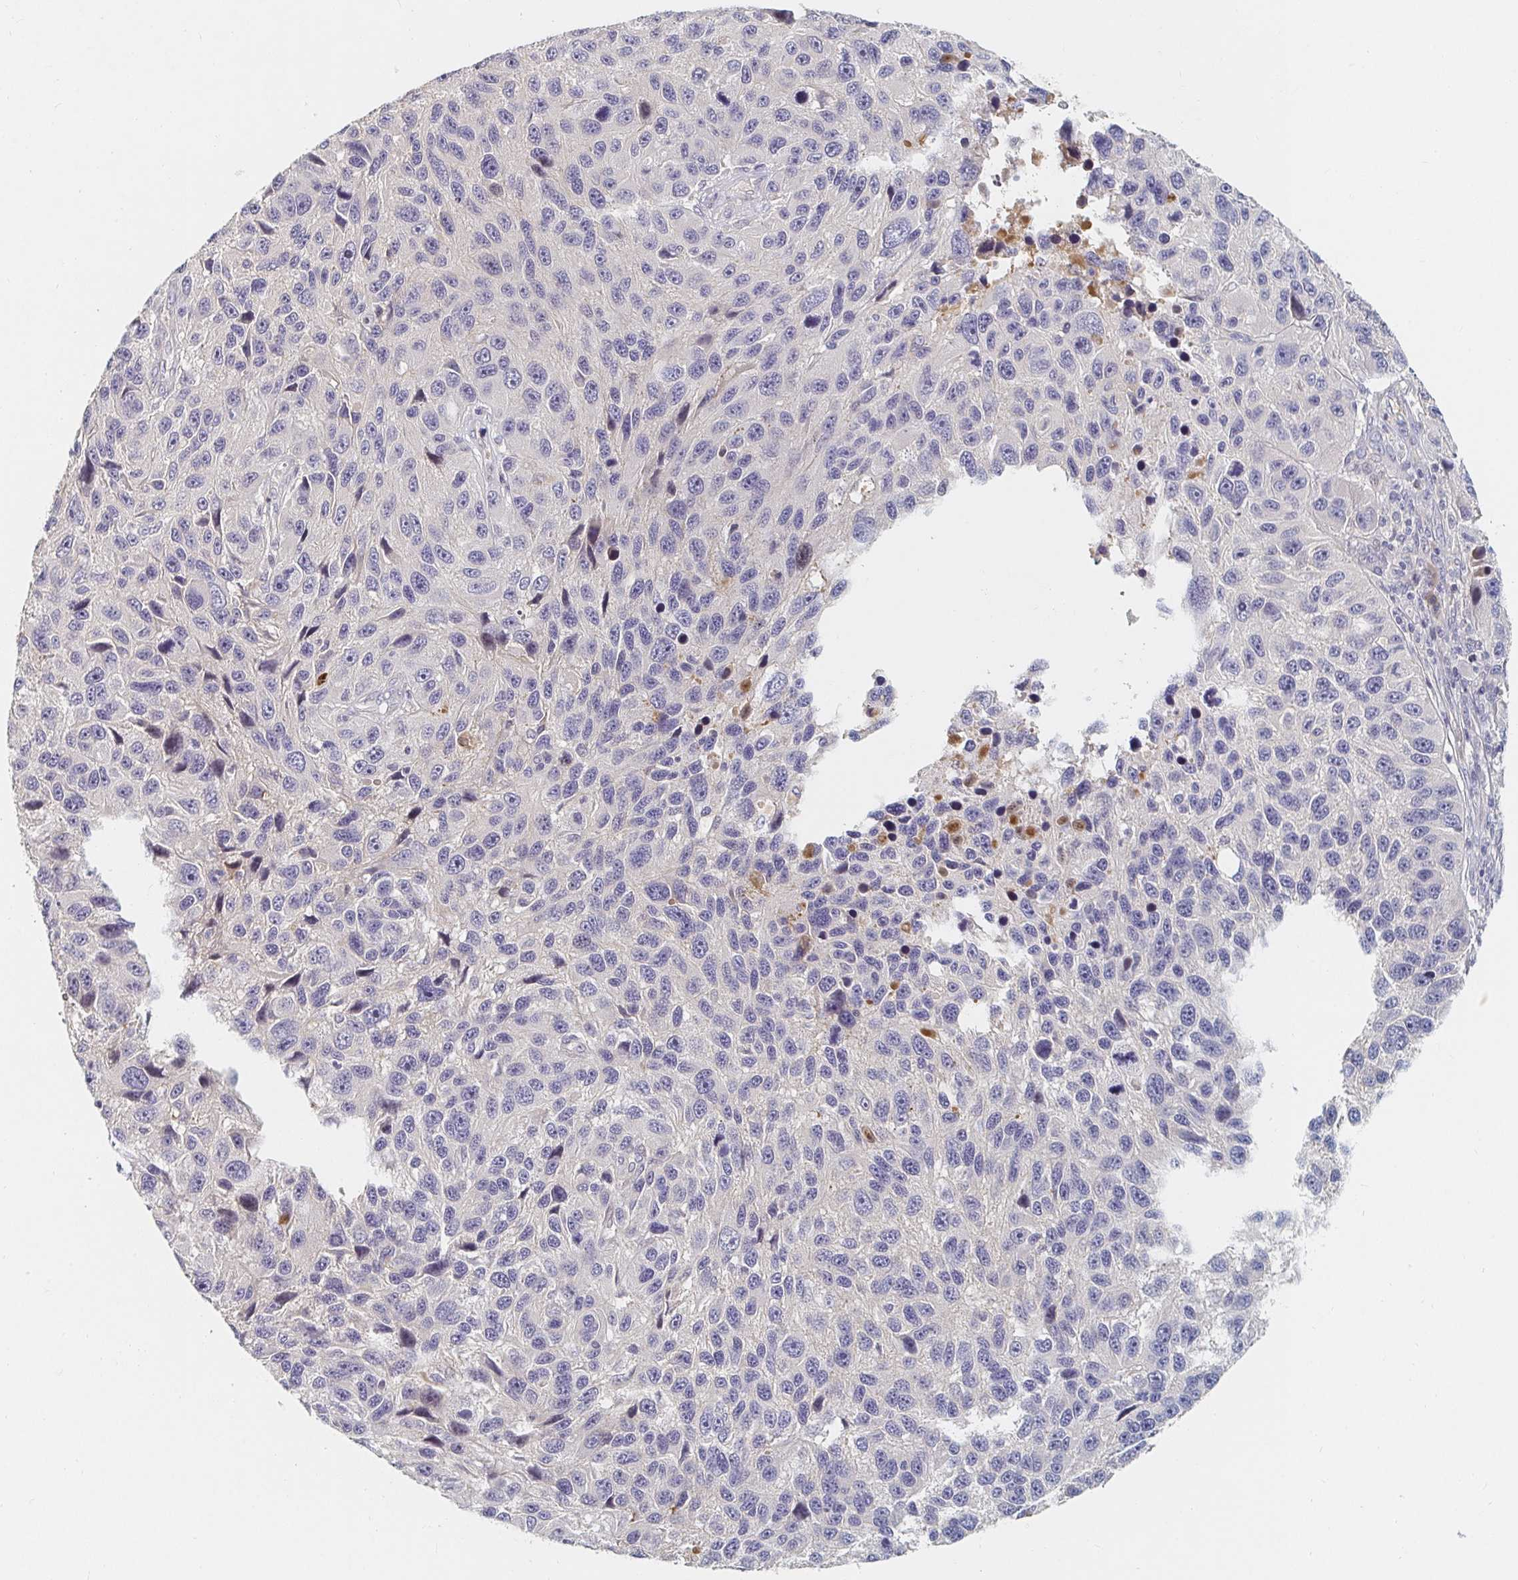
{"staining": {"intensity": "negative", "quantity": "none", "location": "none"}, "tissue": "melanoma", "cell_type": "Tumor cells", "image_type": "cancer", "snomed": [{"axis": "morphology", "description": "Malignant melanoma, NOS"}, {"axis": "topography", "description": "Skin"}], "caption": "DAB immunohistochemical staining of human malignant melanoma demonstrates no significant expression in tumor cells. (Brightfield microscopy of DAB immunohistochemistry (IHC) at high magnification).", "gene": "NME9", "patient": {"sex": "male", "age": 53}}